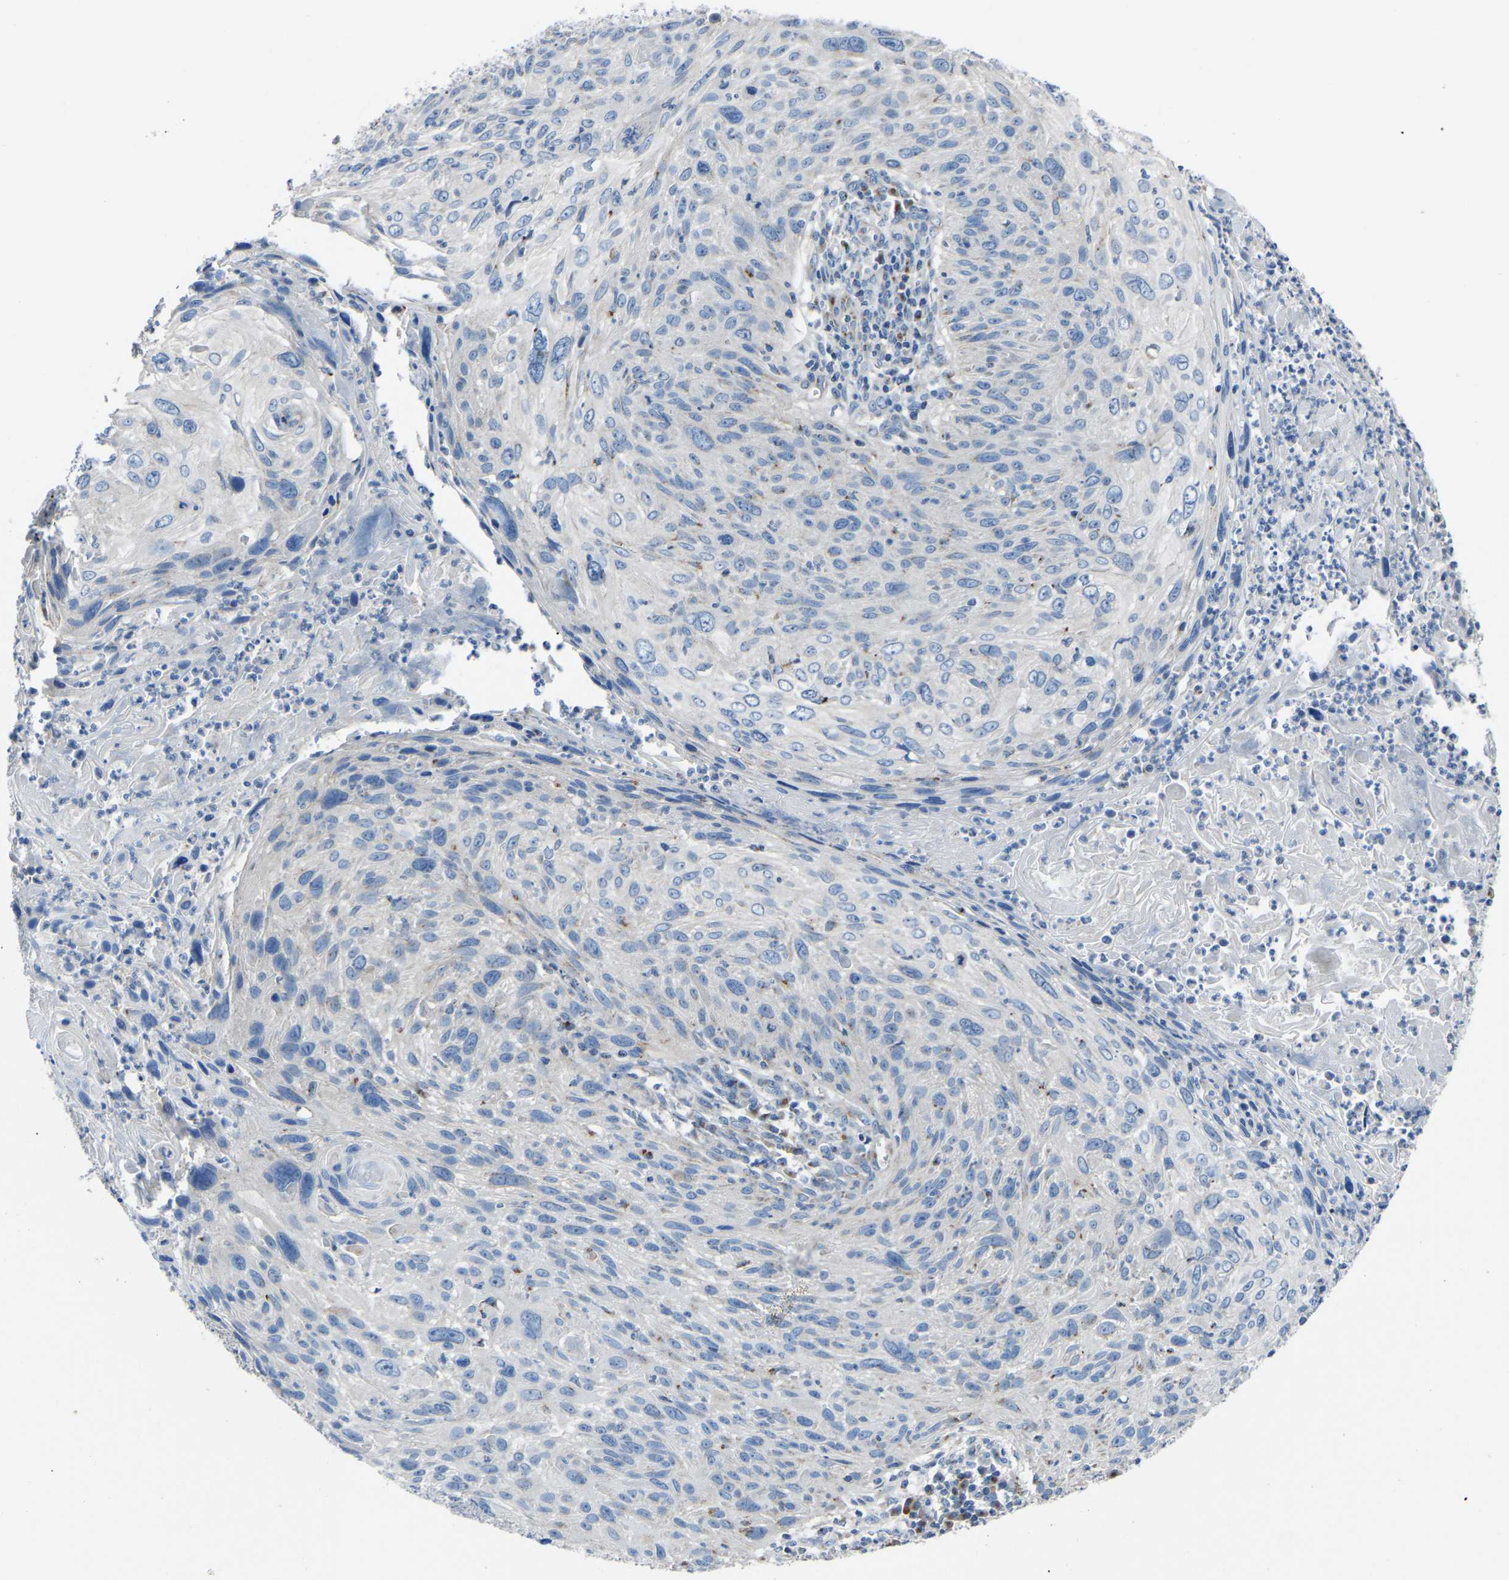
{"staining": {"intensity": "negative", "quantity": "none", "location": "none"}, "tissue": "cervical cancer", "cell_type": "Tumor cells", "image_type": "cancer", "snomed": [{"axis": "morphology", "description": "Squamous cell carcinoma, NOS"}, {"axis": "topography", "description": "Cervix"}], "caption": "Human squamous cell carcinoma (cervical) stained for a protein using immunohistochemistry demonstrates no expression in tumor cells.", "gene": "CANT1", "patient": {"sex": "female", "age": 51}}